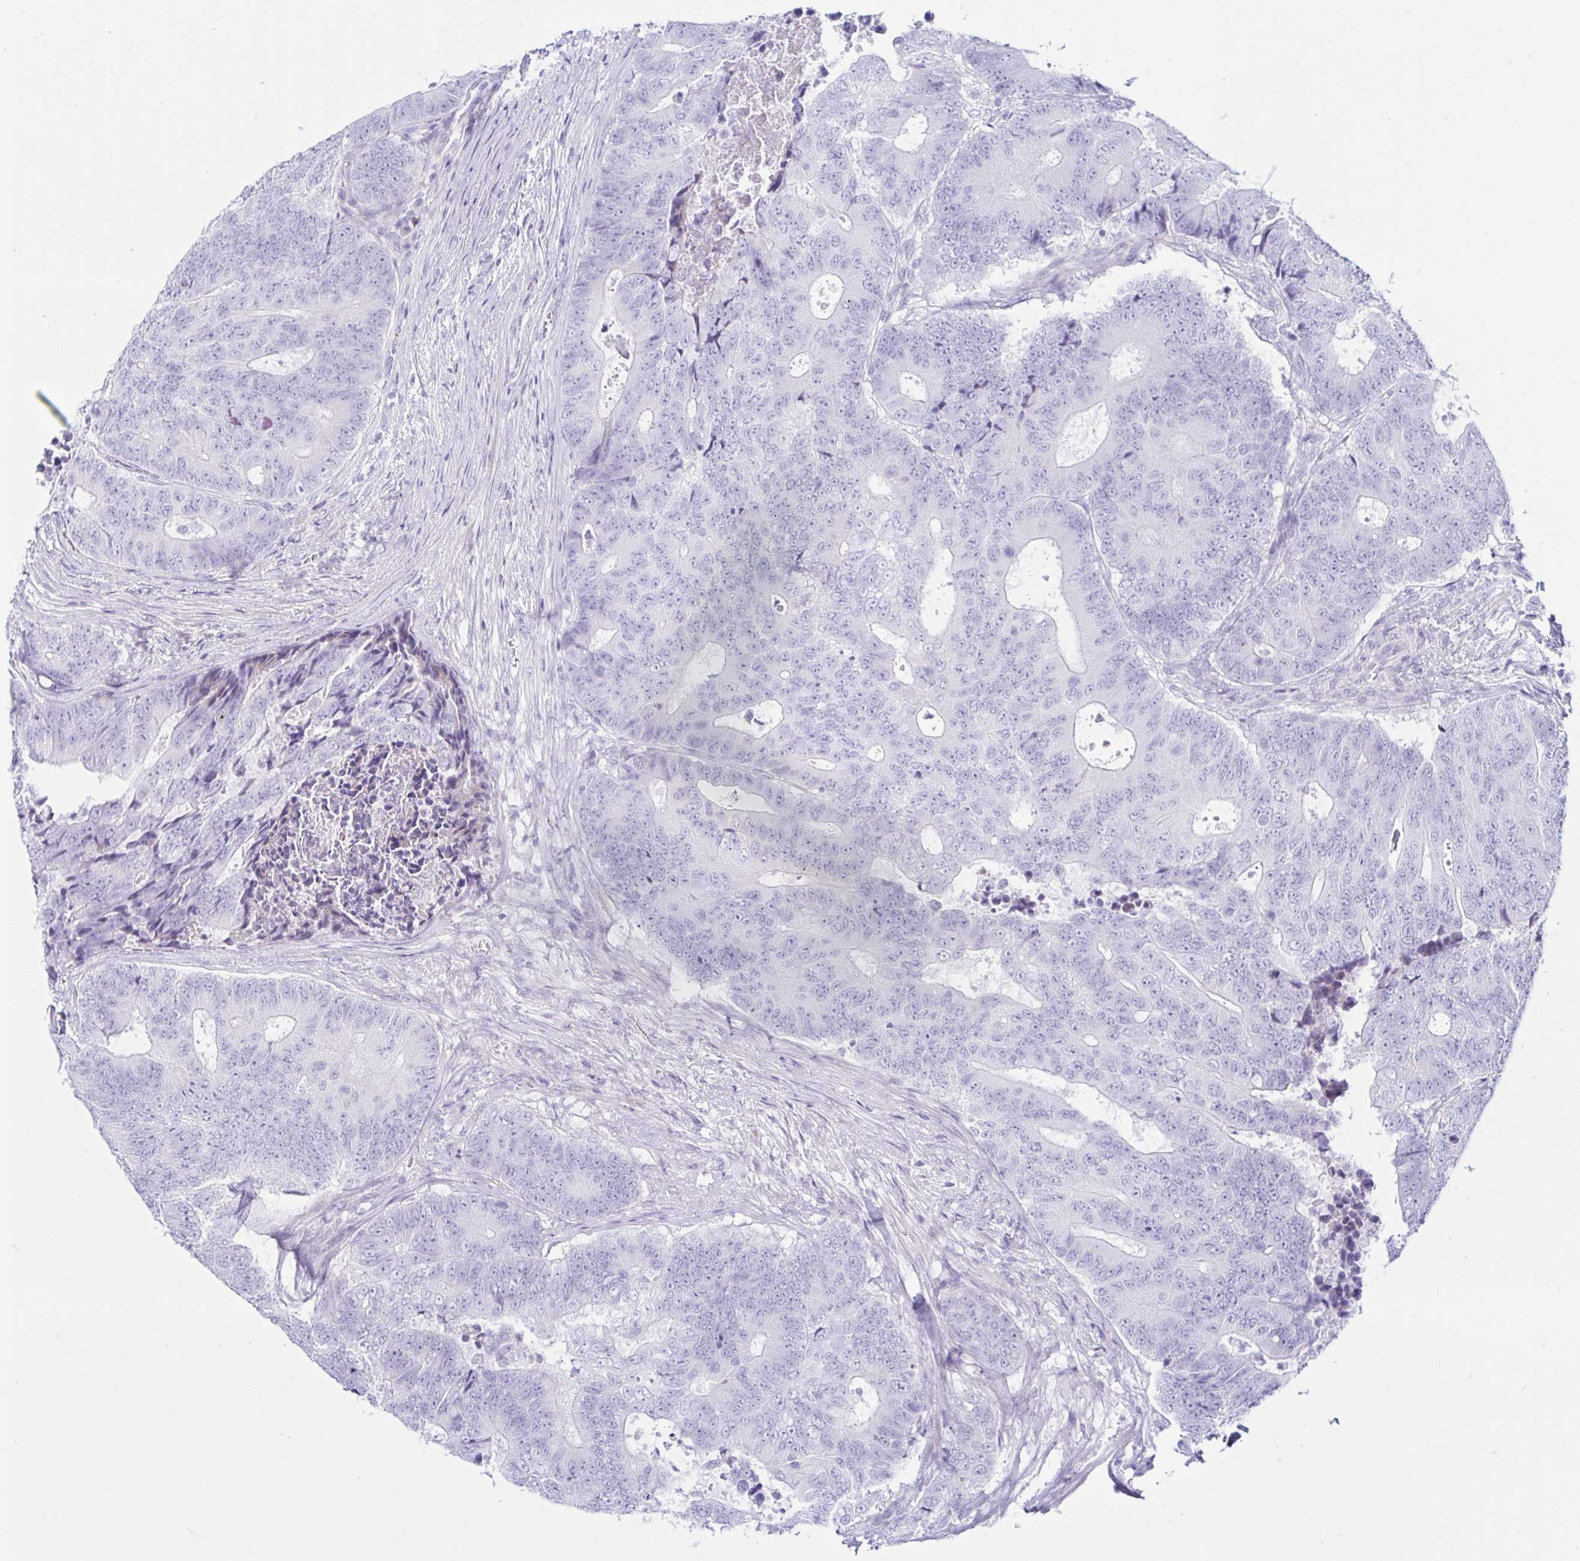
{"staining": {"intensity": "negative", "quantity": "none", "location": "none"}, "tissue": "colorectal cancer", "cell_type": "Tumor cells", "image_type": "cancer", "snomed": [{"axis": "morphology", "description": "Adenocarcinoma, NOS"}, {"axis": "topography", "description": "Colon"}], "caption": "There is no significant expression in tumor cells of colorectal cancer. Brightfield microscopy of immunohistochemistry (IHC) stained with DAB (3,3'-diaminobenzidine) (brown) and hematoxylin (blue), captured at high magnification.", "gene": "BEST1", "patient": {"sex": "female", "age": 48}}